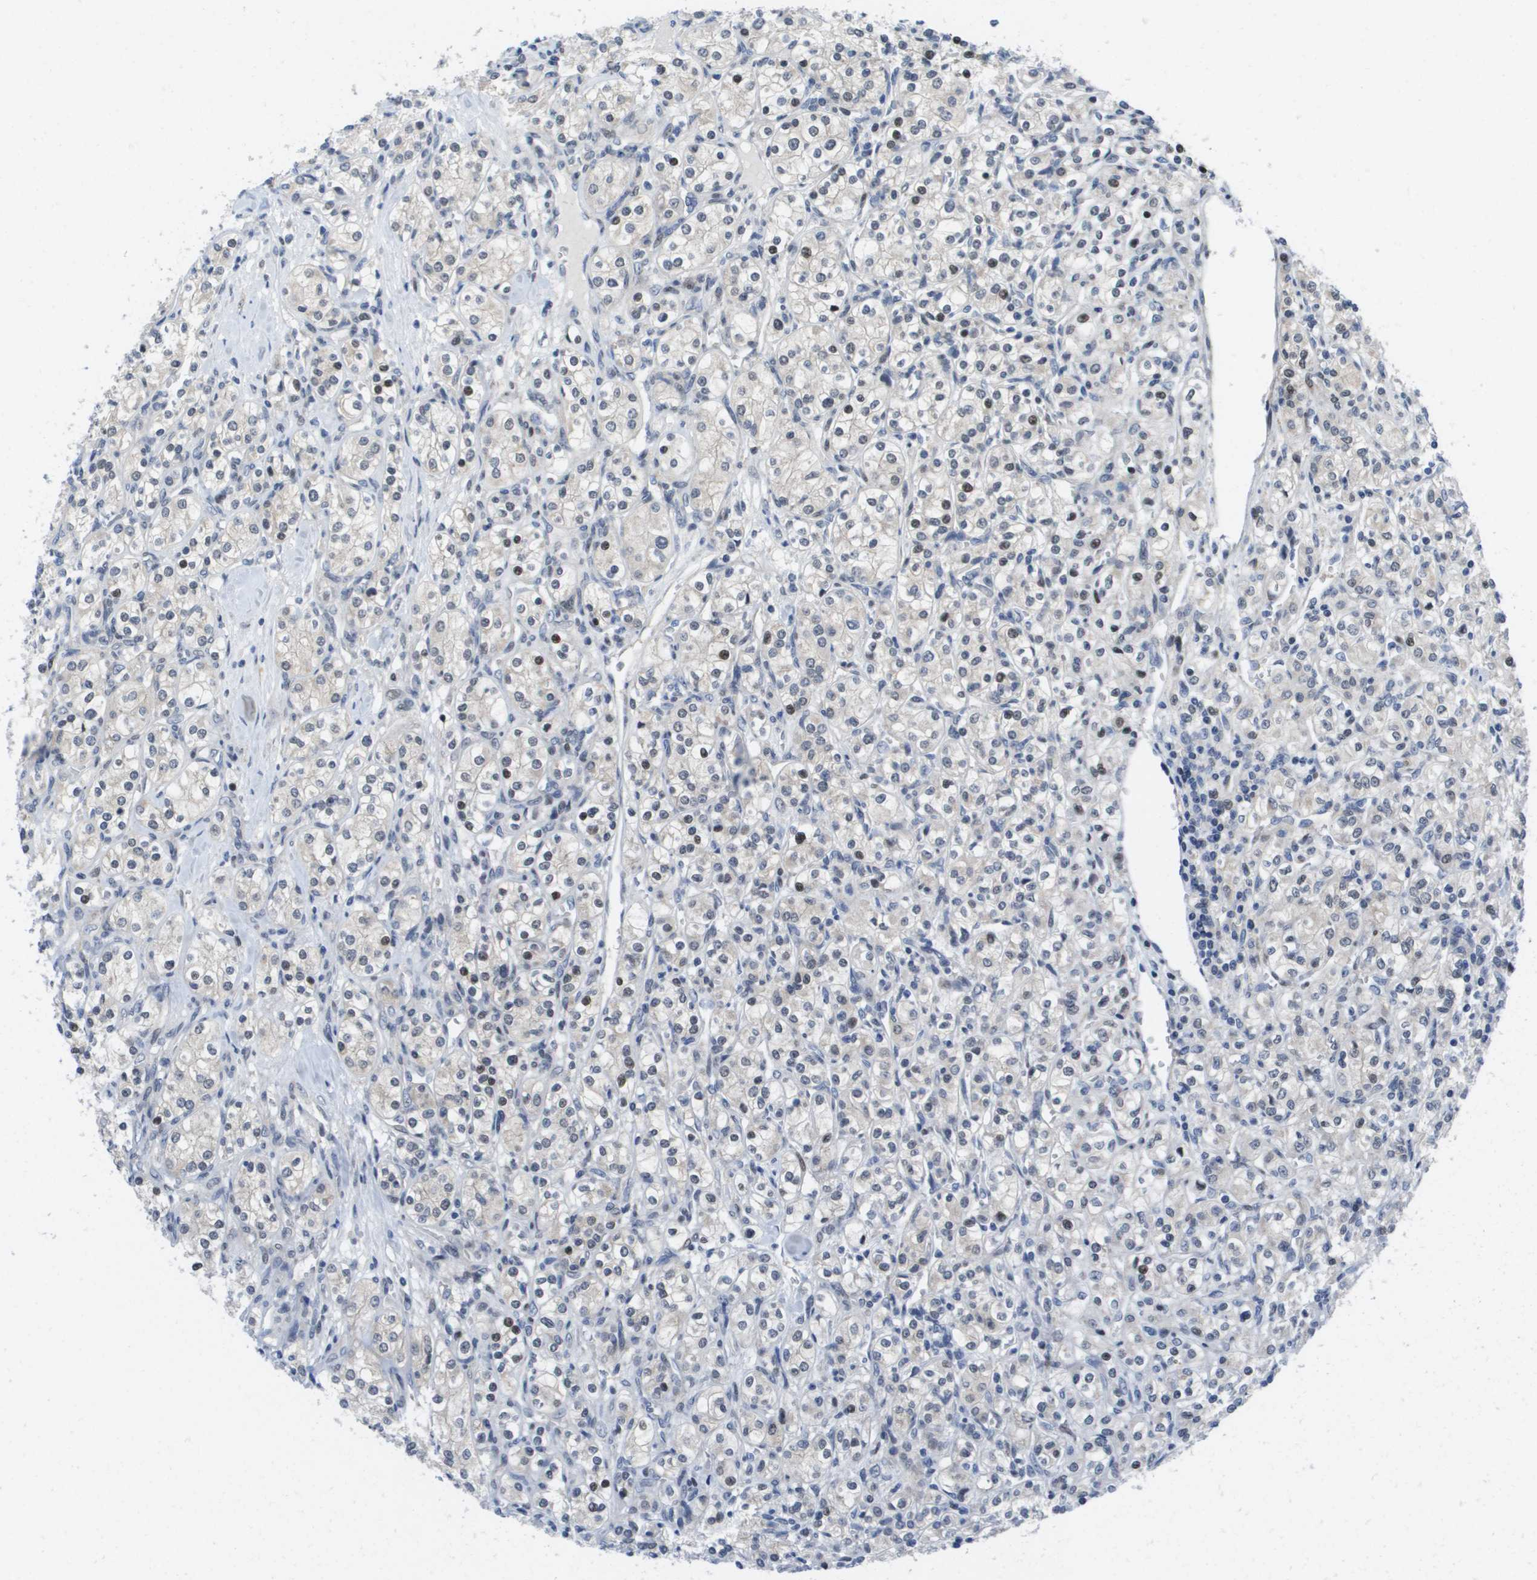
{"staining": {"intensity": "moderate", "quantity": "<25%", "location": "nuclear"}, "tissue": "renal cancer", "cell_type": "Tumor cells", "image_type": "cancer", "snomed": [{"axis": "morphology", "description": "Adenocarcinoma, NOS"}, {"axis": "topography", "description": "Kidney"}], "caption": "Immunohistochemistry (IHC) micrograph of renal cancer stained for a protein (brown), which shows low levels of moderate nuclear expression in approximately <25% of tumor cells.", "gene": "FKBP4", "patient": {"sex": "male", "age": 77}}